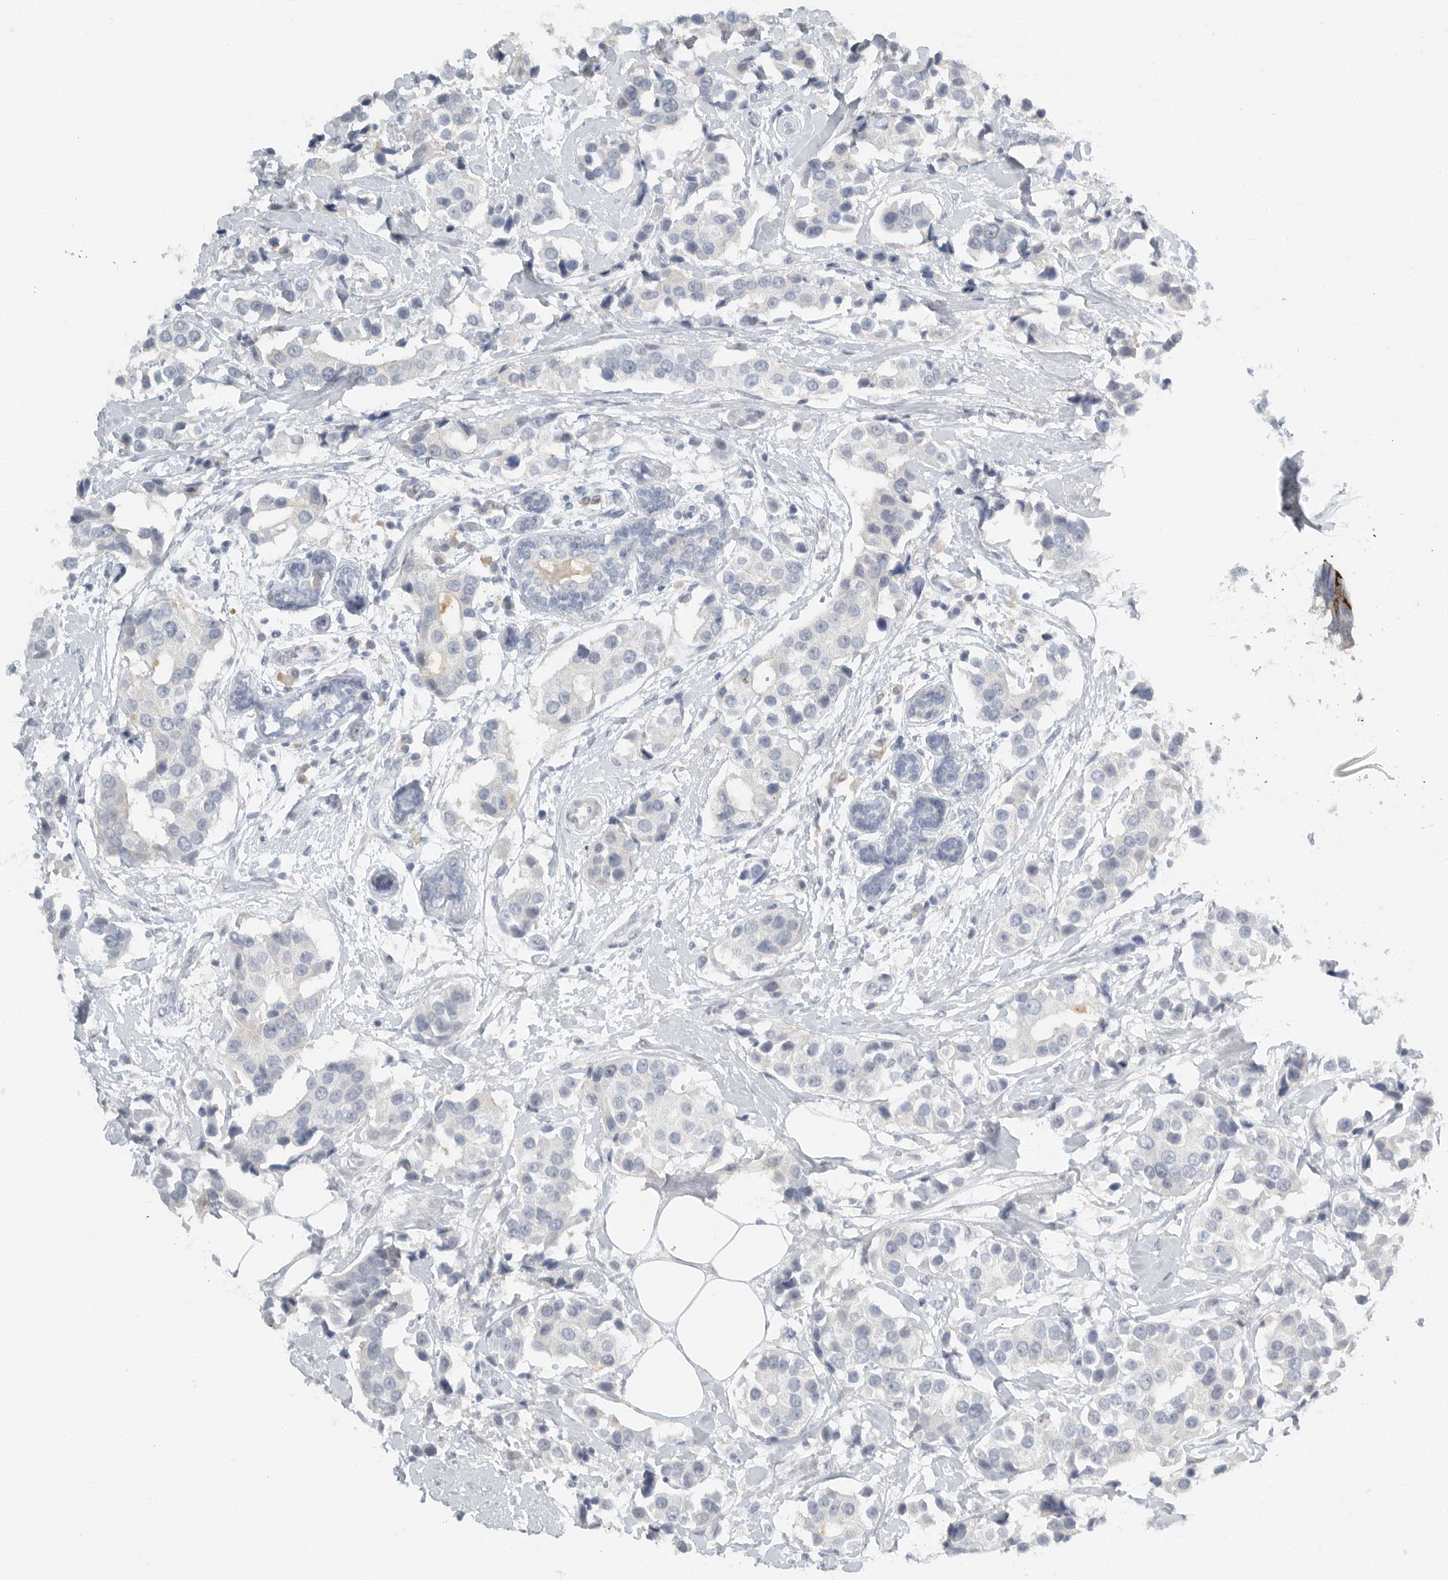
{"staining": {"intensity": "negative", "quantity": "none", "location": "none"}, "tissue": "breast cancer", "cell_type": "Tumor cells", "image_type": "cancer", "snomed": [{"axis": "morphology", "description": "Normal tissue, NOS"}, {"axis": "morphology", "description": "Duct carcinoma"}, {"axis": "topography", "description": "Breast"}], "caption": "DAB (3,3'-diaminobenzidine) immunohistochemical staining of human breast cancer (invasive ductal carcinoma) displays no significant positivity in tumor cells.", "gene": "PAM", "patient": {"sex": "female", "age": 39}}